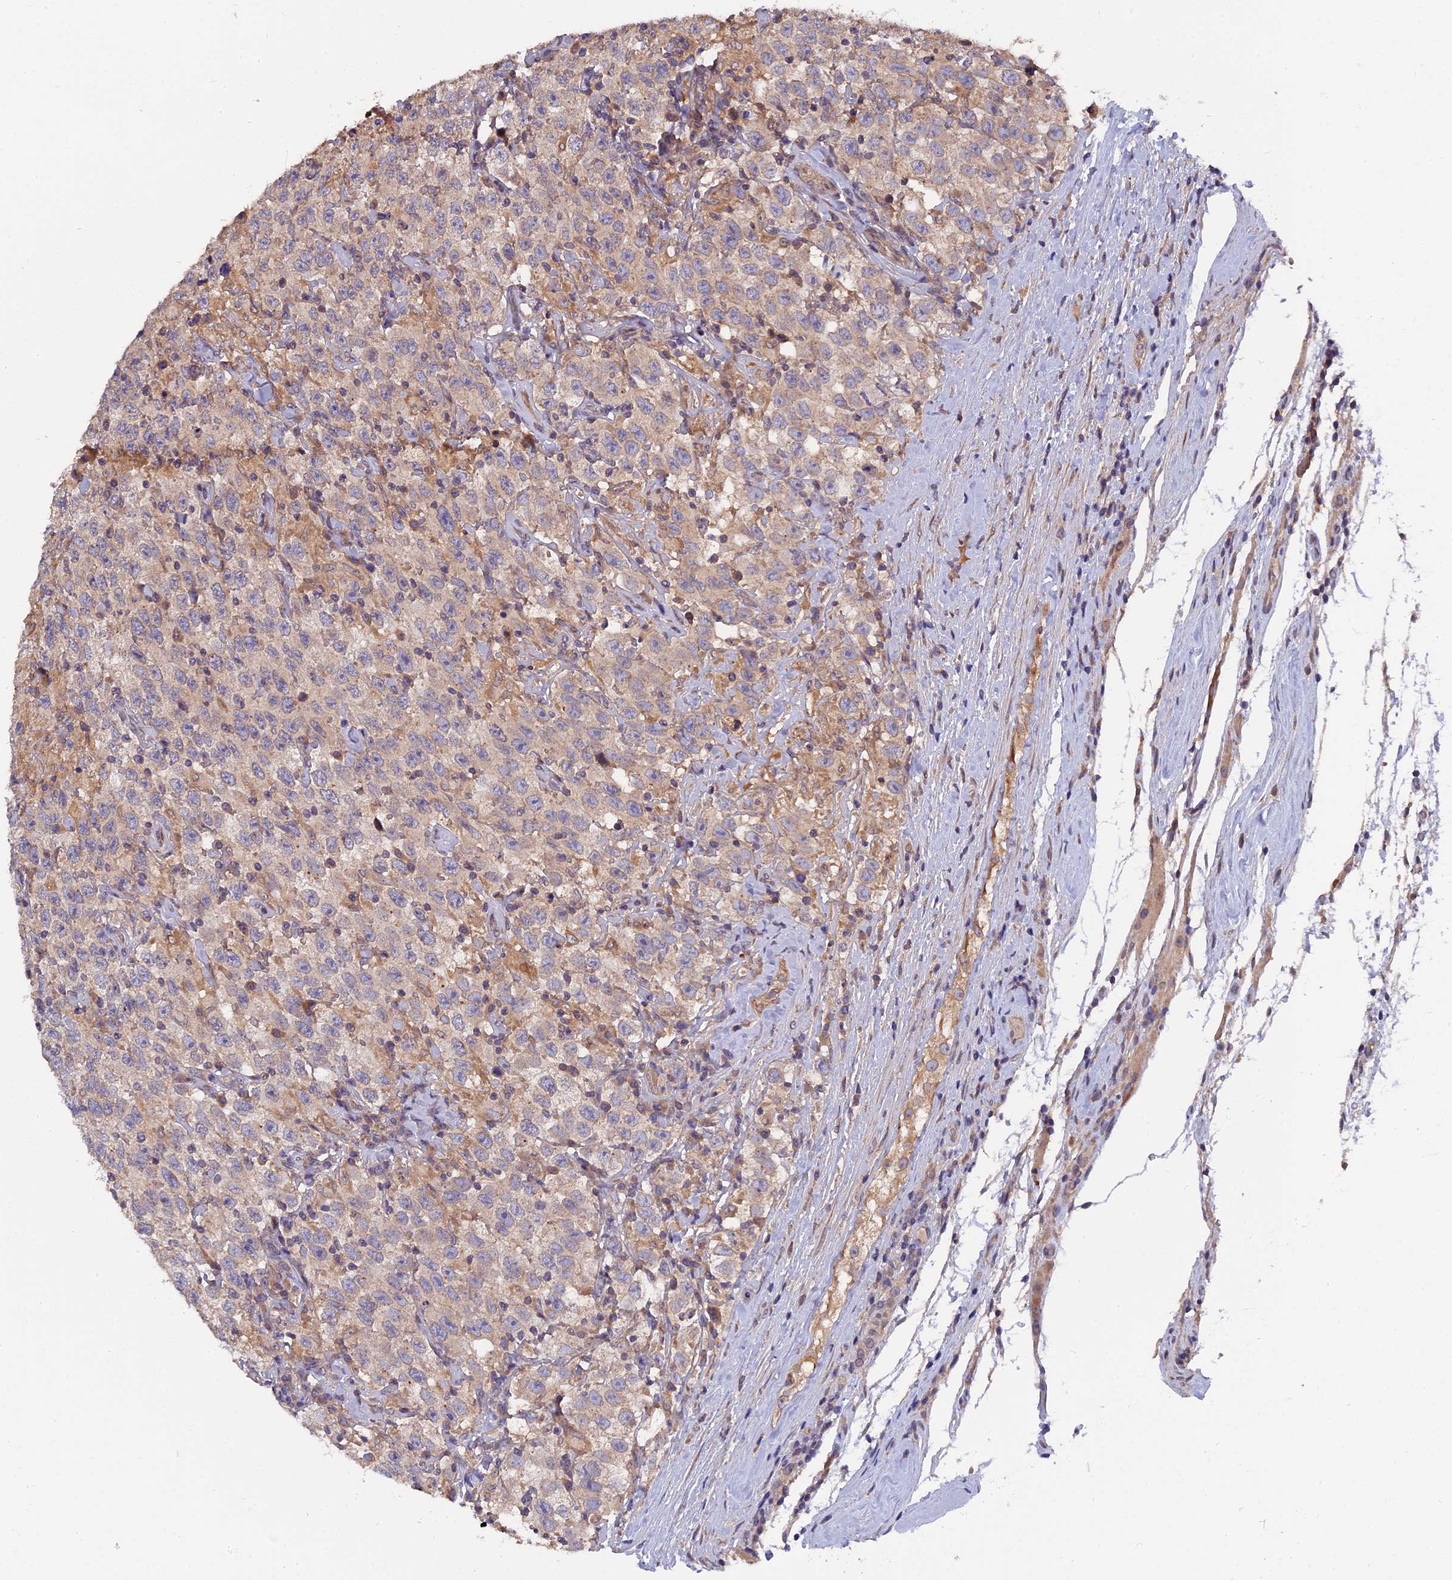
{"staining": {"intensity": "weak", "quantity": "<25%", "location": "cytoplasmic/membranous"}, "tissue": "testis cancer", "cell_type": "Tumor cells", "image_type": "cancer", "snomed": [{"axis": "morphology", "description": "Seminoma, NOS"}, {"axis": "topography", "description": "Testis"}], "caption": "Immunohistochemical staining of human testis cancer reveals no significant expression in tumor cells.", "gene": "ZCCHC2", "patient": {"sex": "male", "age": 41}}